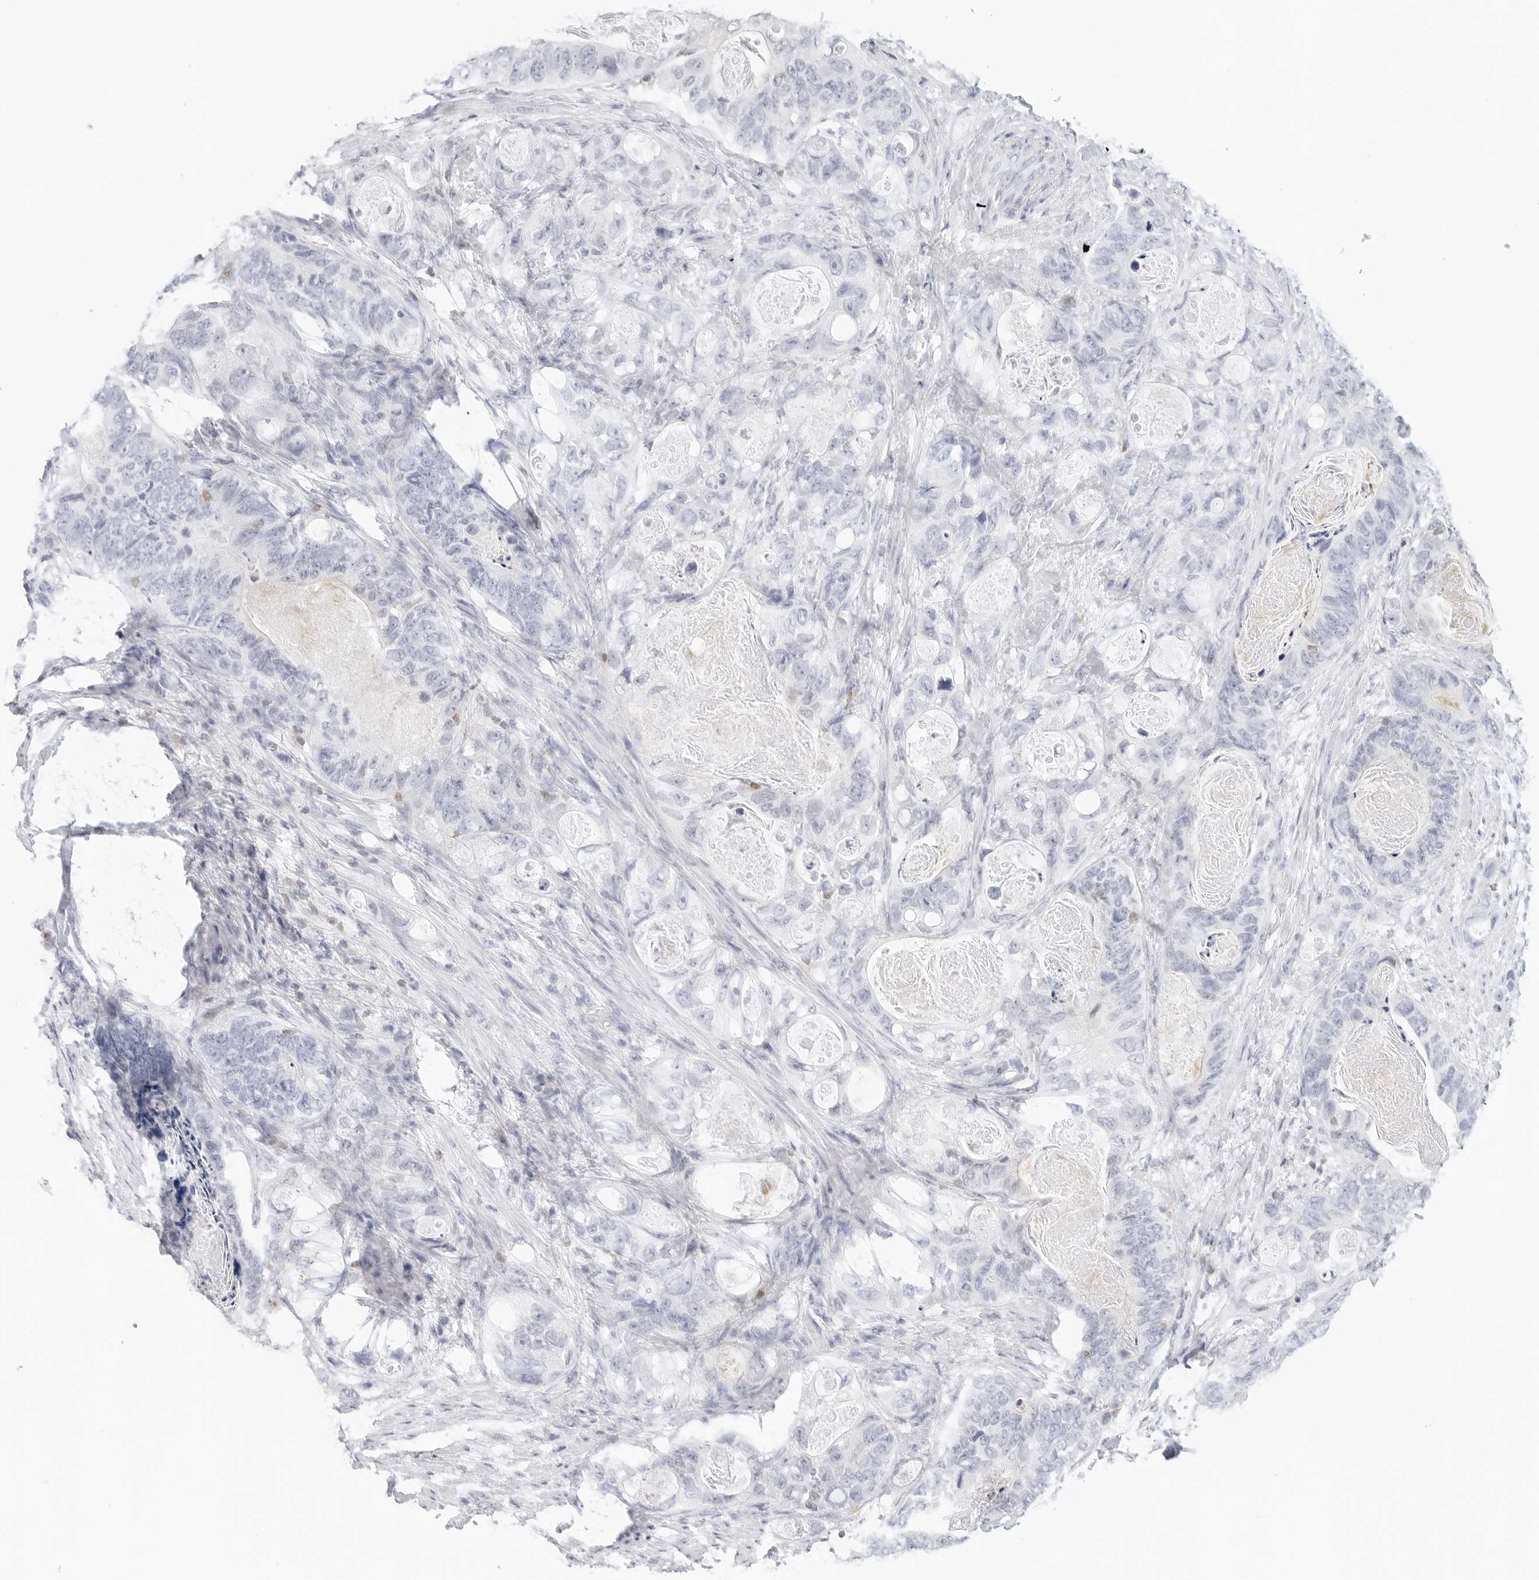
{"staining": {"intensity": "negative", "quantity": "none", "location": "none"}, "tissue": "stomach cancer", "cell_type": "Tumor cells", "image_type": "cancer", "snomed": [{"axis": "morphology", "description": "Normal tissue, NOS"}, {"axis": "morphology", "description": "Adenocarcinoma, NOS"}, {"axis": "topography", "description": "Stomach"}], "caption": "DAB (3,3'-diaminobenzidine) immunohistochemical staining of stomach adenocarcinoma exhibits no significant expression in tumor cells.", "gene": "SLC9A3R1", "patient": {"sex": "female", "age": 89}}